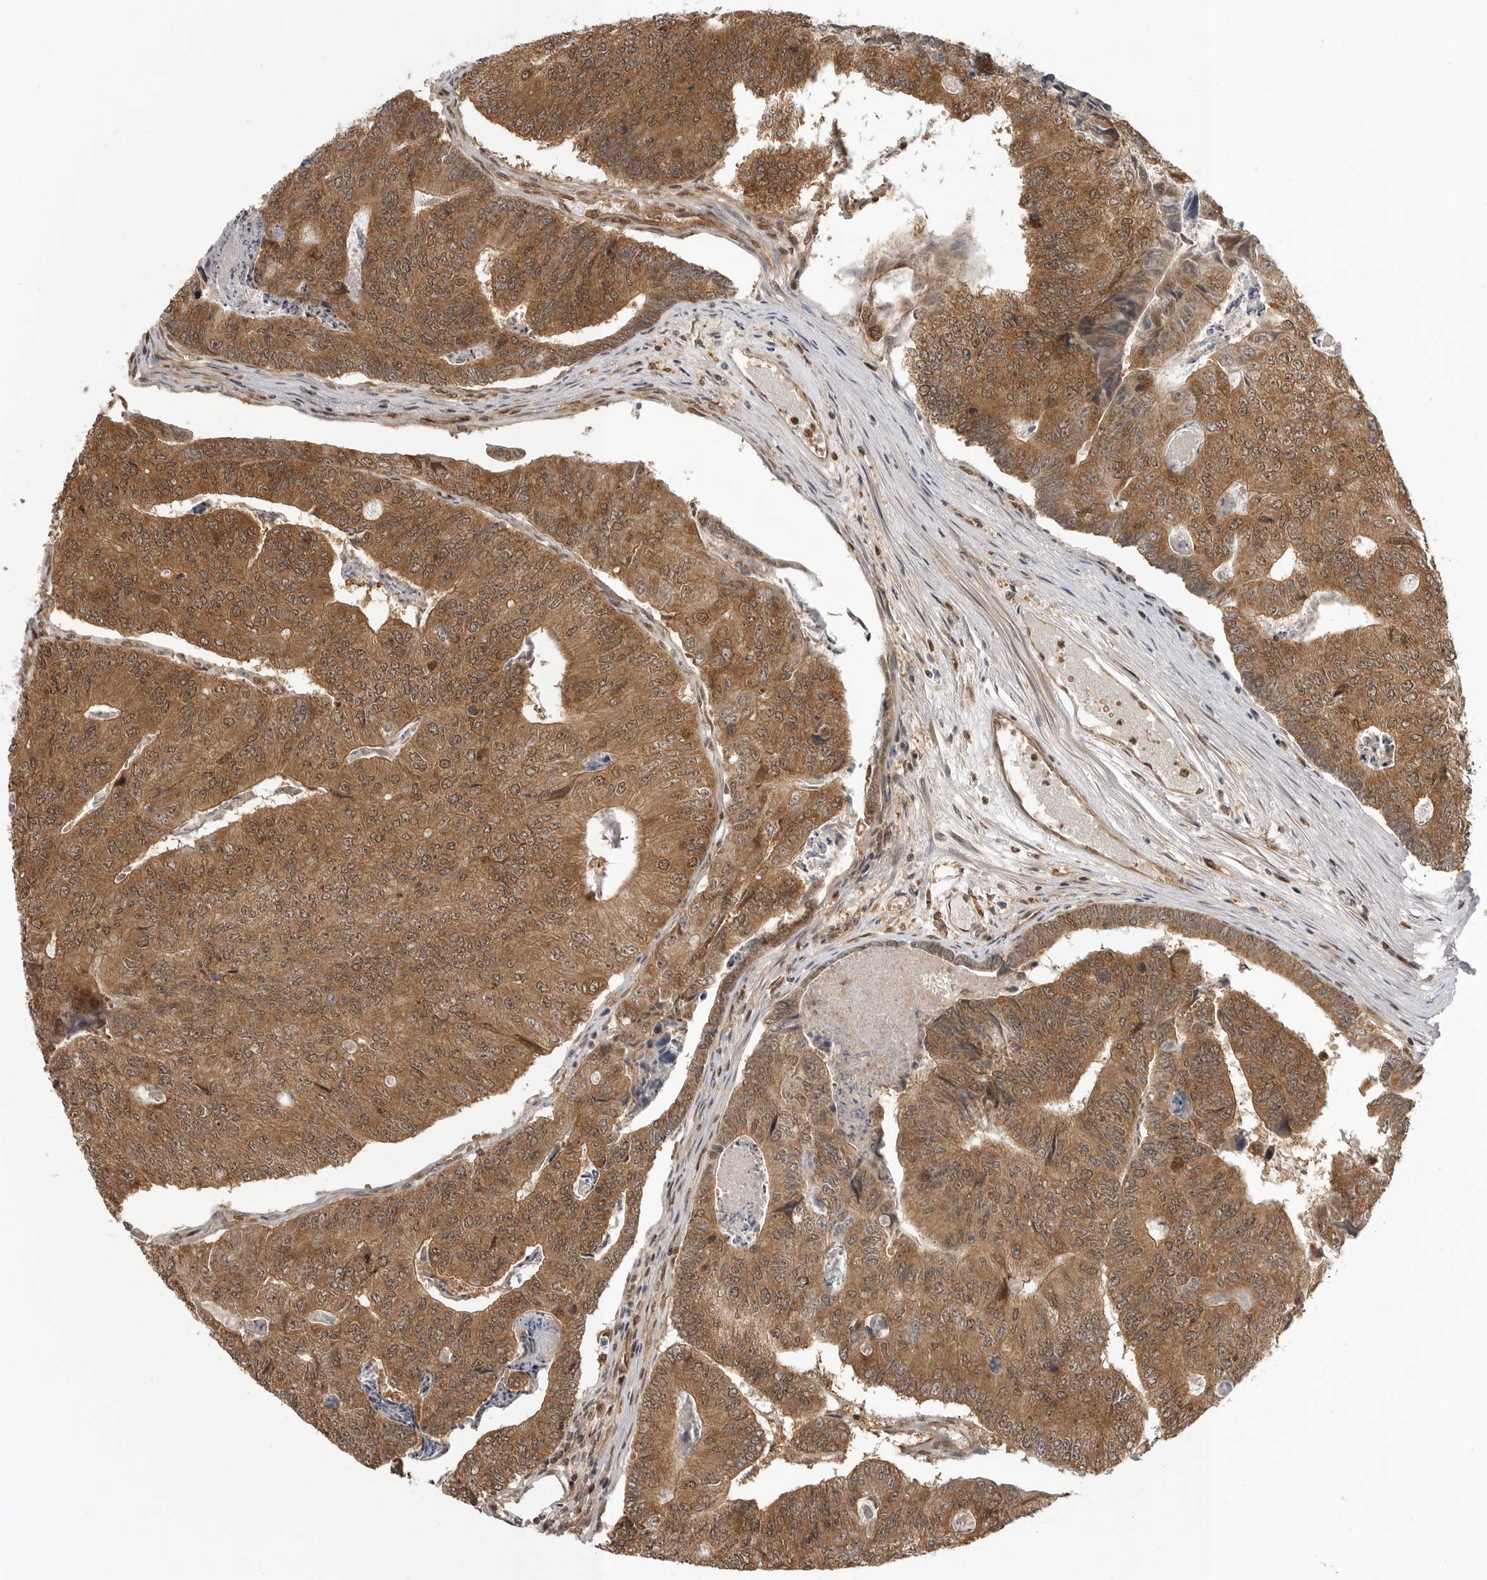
{"staining": {"intensity": "strong", "quantity": ">75%", "location": "cytoplasmic/membranous"}, "tissue": "colorectal cancer", "cell_type": "Tumor cells", "image_type": "cancer", "snomed": [{"axis": "morphology", "description": "Adenocarcinoma, NOS"}, {"axis": "topography", "description": "Colon"}], "caption": "Protein analysis of colorectal adenocarcinoma tissue displays strong cytoplasmic/membranous positivity in about >75% of tumor cells.", "gene": "SZRD1", "patient": {"sex": "female", "age": 67}}